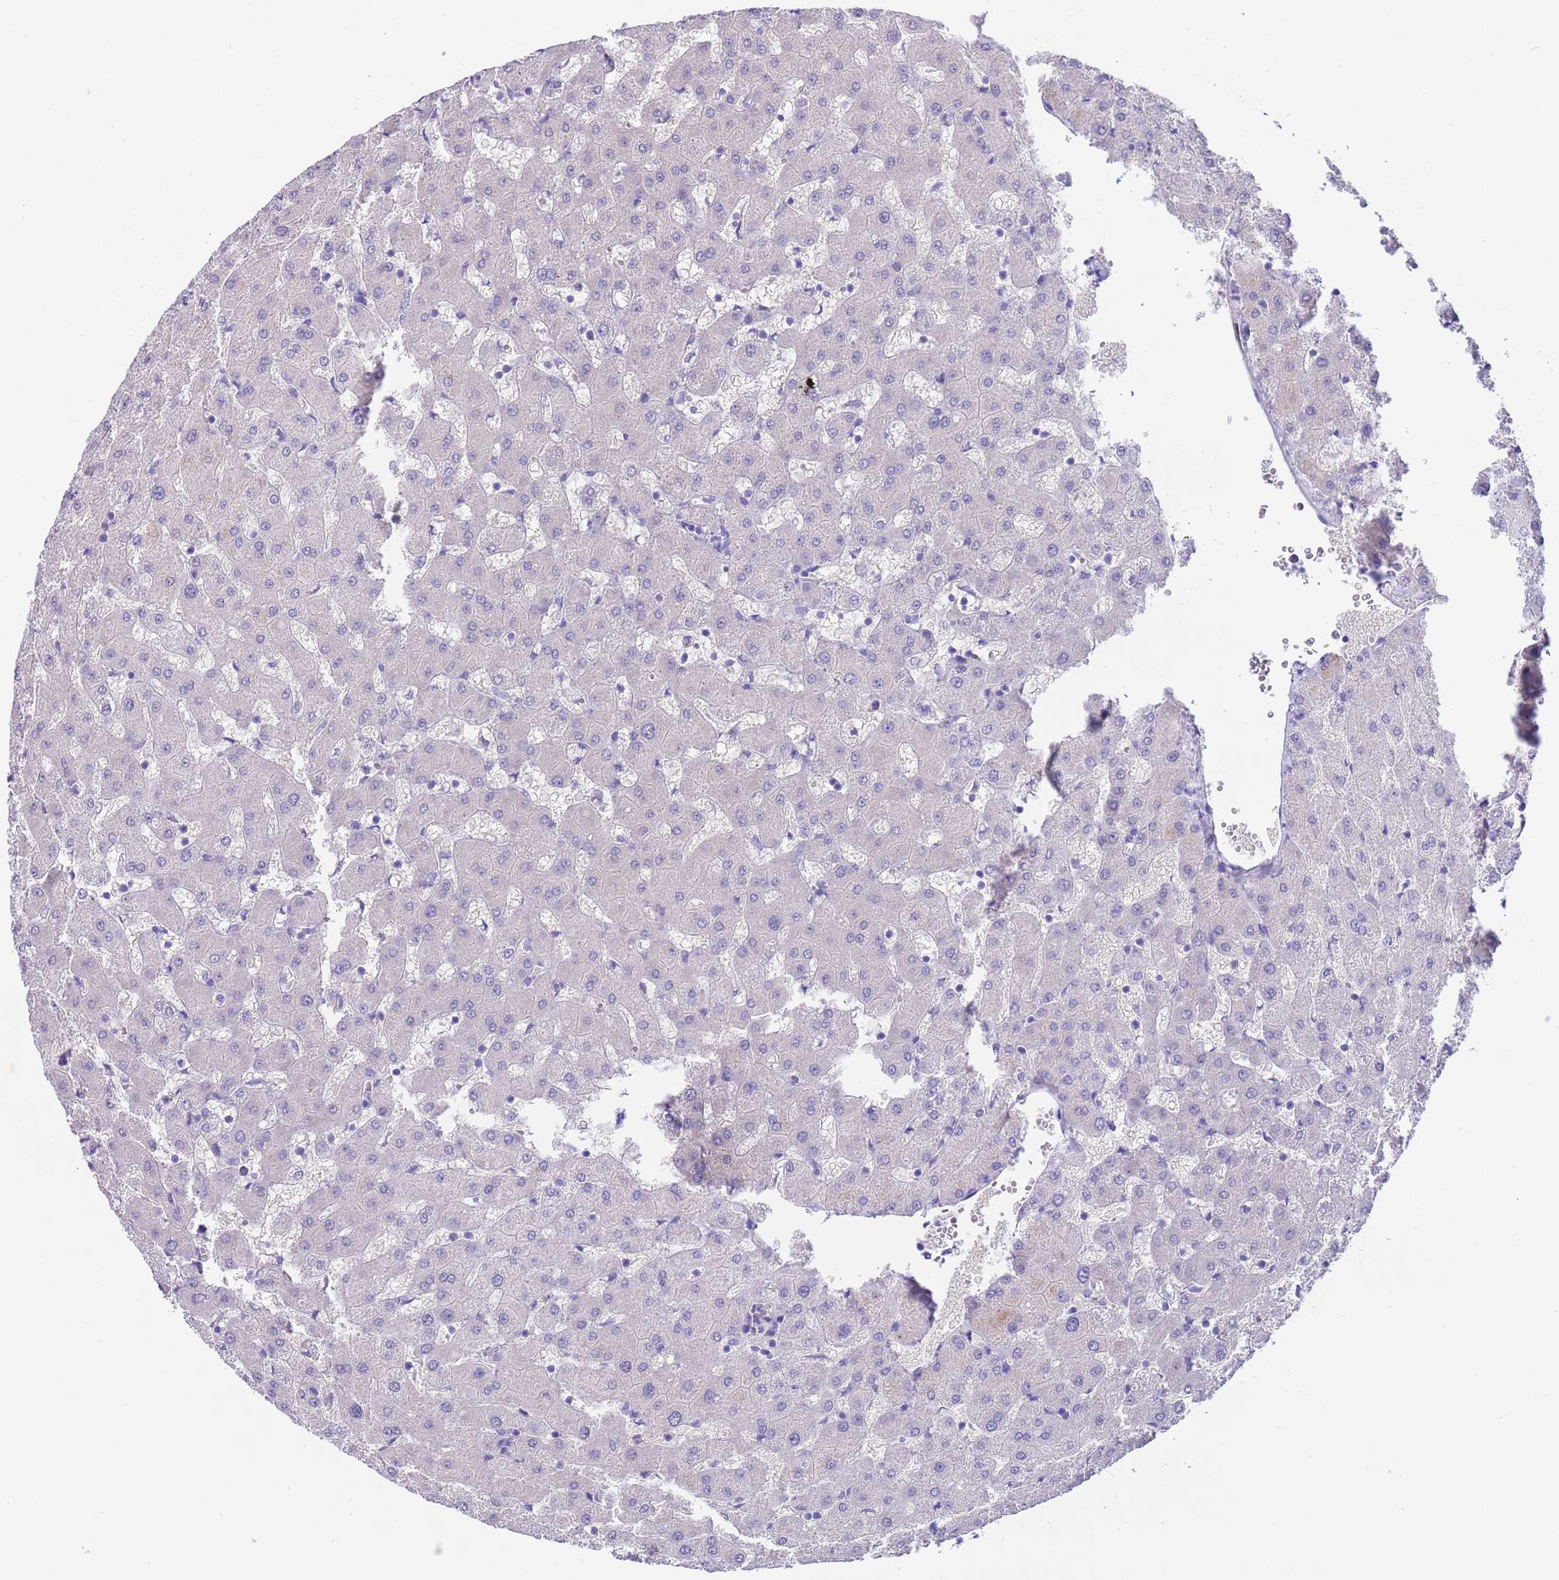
{"staining": {"intensity": "negative", "quantity": "none", "location": "none"}, "tissue": "liver", "cell_type": "Cholangiocytes", "image_type": "normal", "snomed": [{"axis": "morphology", "description": "Normal tissue, NOS"}, {"axis": "topography", "description": "Liver"}], "caption": "The immunohistochemistry (IHC) photomicrograph has no significant staining in cholangiocytes of liver. (Stains: DAB IHC with hematoxylin counter stain, Microscopy: brightfield microscopy at high magnification).", "gene": "USP38", "patient": {"sex": "female", "age": 63}}